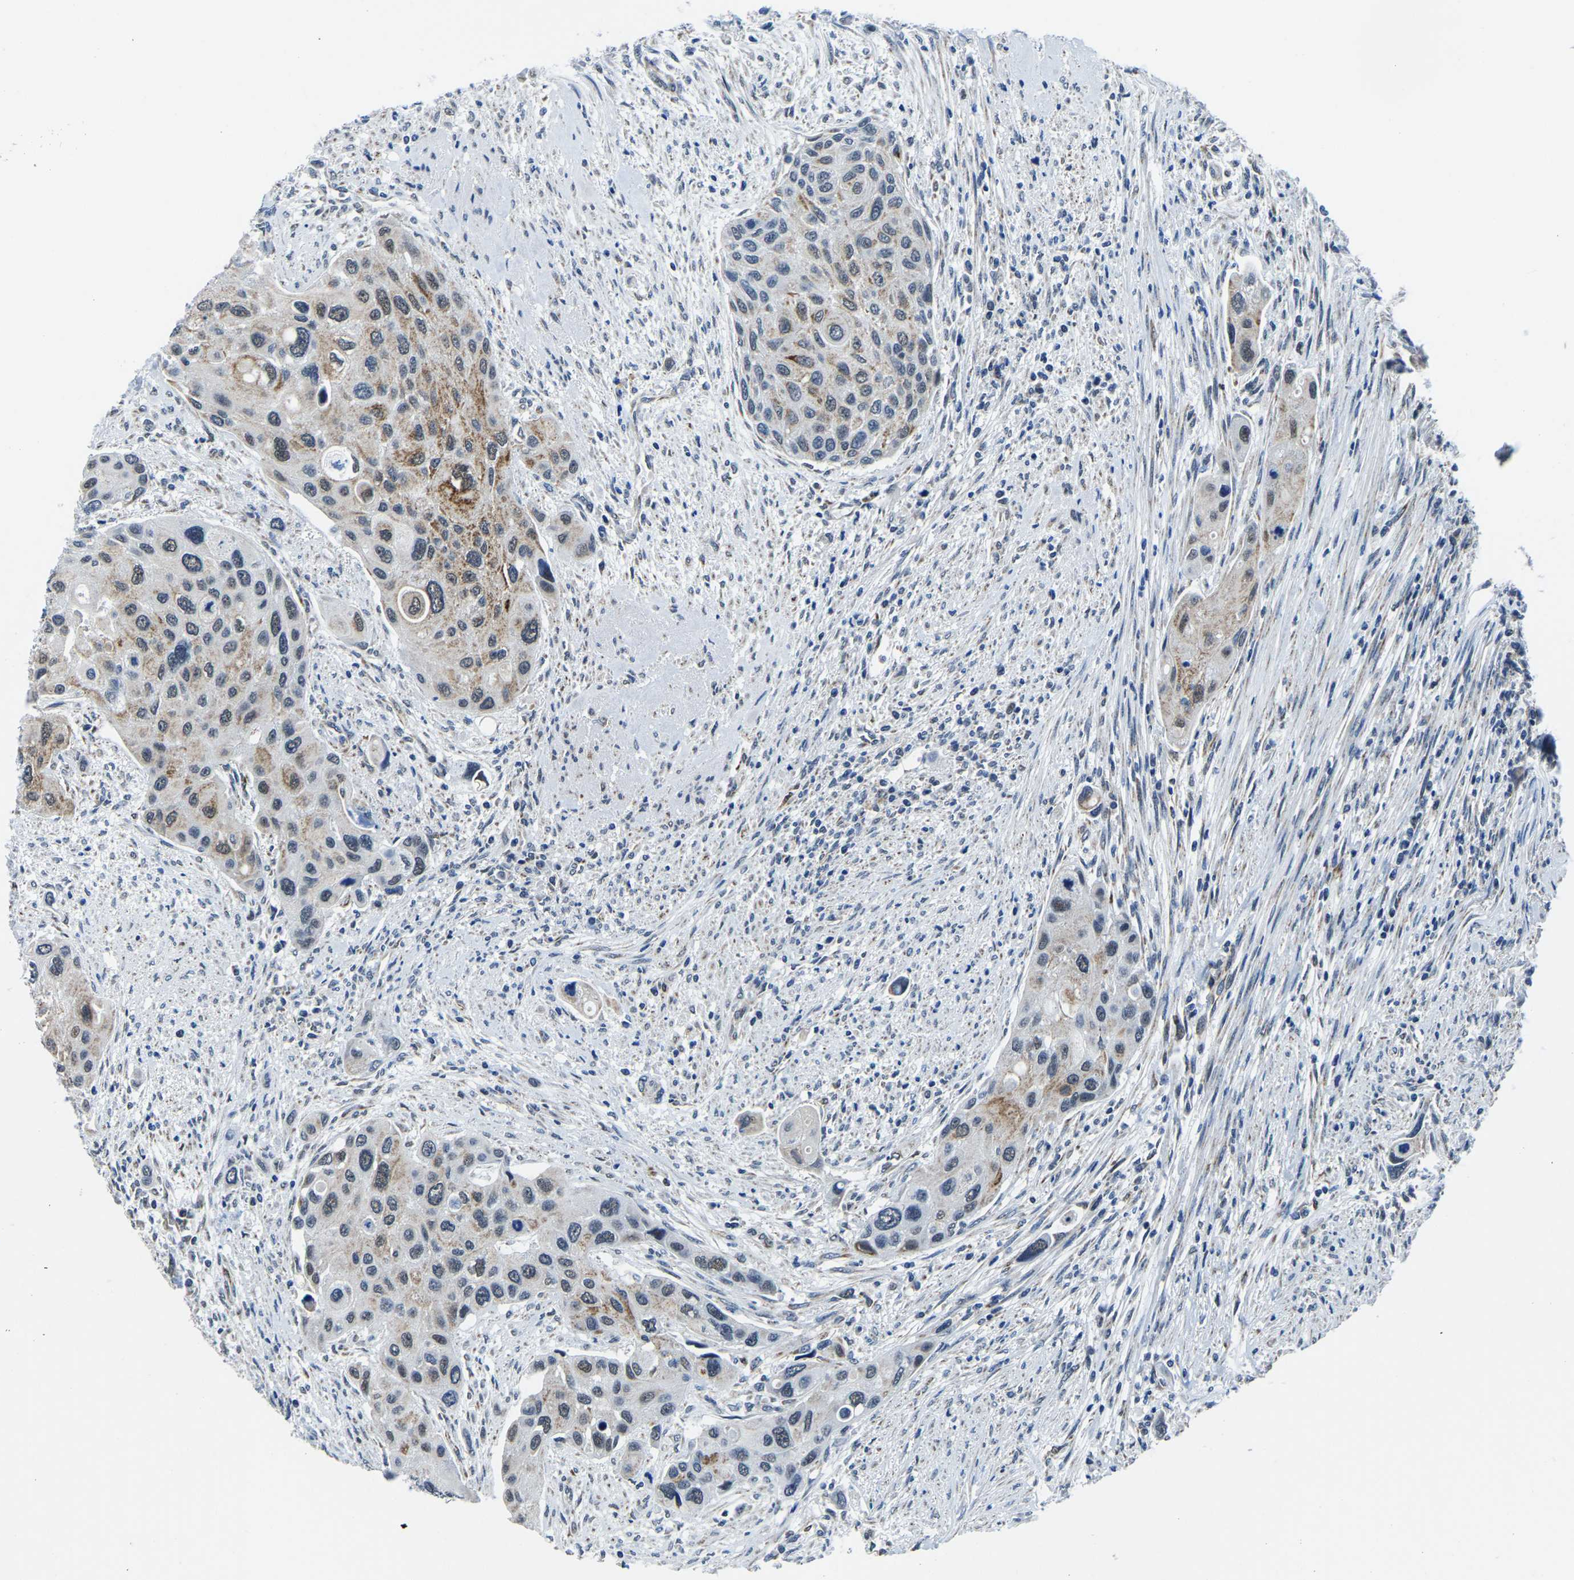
{"staining": {"intensity": "moderate", "quantity": "25%-75%", "location": "cytoplasmic/membranous,nuclear"}, "tissue": "urothelial cancer", "cell_type": "Tumor cells", "image_type": "cancer", "snomed": [{"axis": "morphology", "description": "Urothelial carcinoma, High grade"}, {"axis": "topography", "description": "Urinary bladder"}], "caption": "A micrograph of urothelial carcinoma (high-grade) stained for a protein demonstrates moderate cytoplasmic/membranous and nuclear brown staining in tumor cells.", "gene": "BNIP3L", "patient": {"sex": "female", "age": 56}}